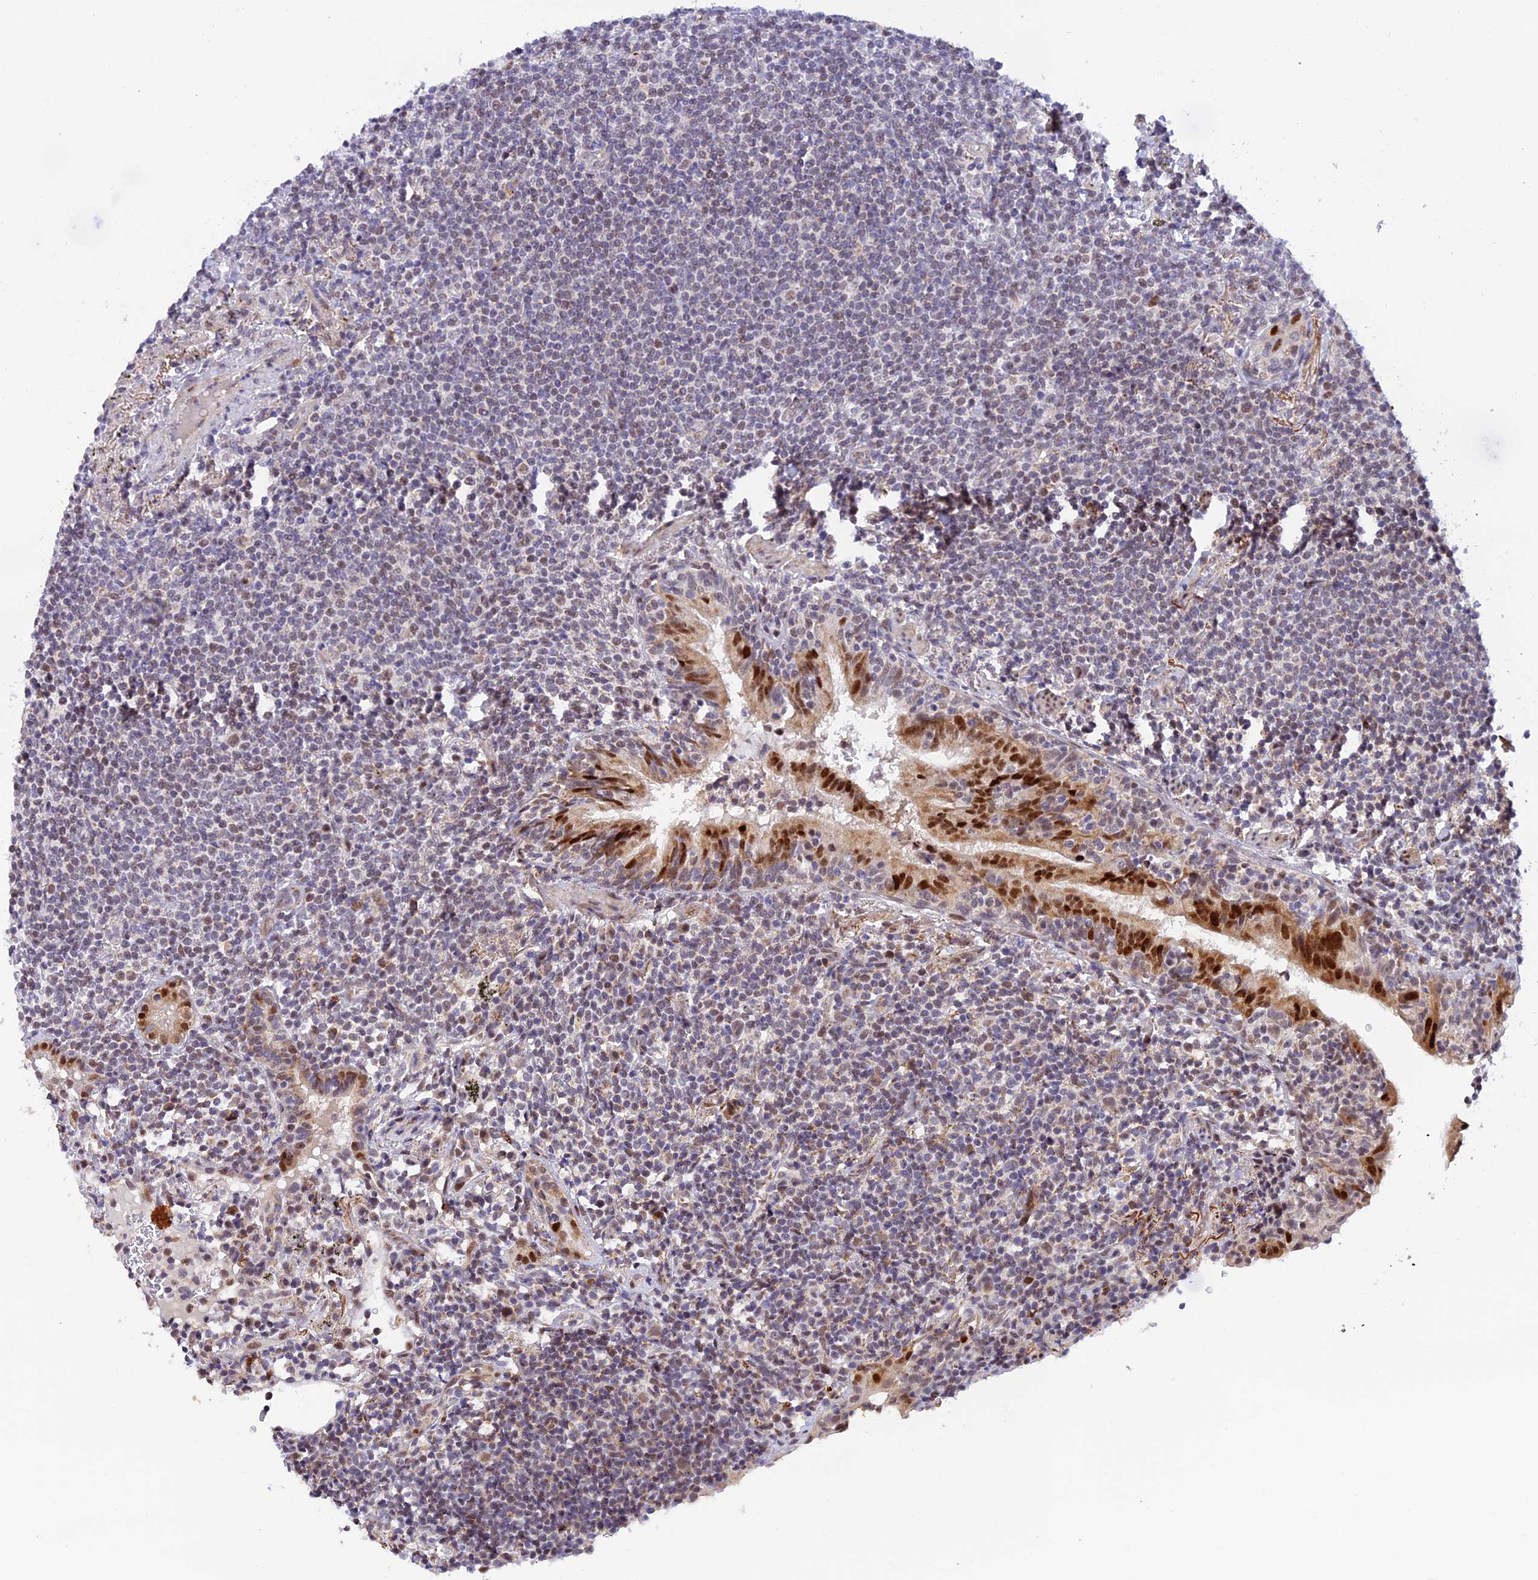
{"staining": {"intensity": "moderate", "quantity": "<25%", "location": "nuclear"}, "tissue": "lymphoma", "cell_type": "Tumor cells", "image_type": "cancer", "snomed": [{"axis": "morphology", "description": "Malignant lymphoma, non-Hodgkin's type, Low grade"}, {"axis": "topography", "description": "Lung"}], "caption": "Lymphoma was stained to show a protein in brown. There is low levels of moderate nuclear positivity in approximately <25% of tumor cells.", "gene": "WDR55", "patient": {"sex": "female", "age": 71}}